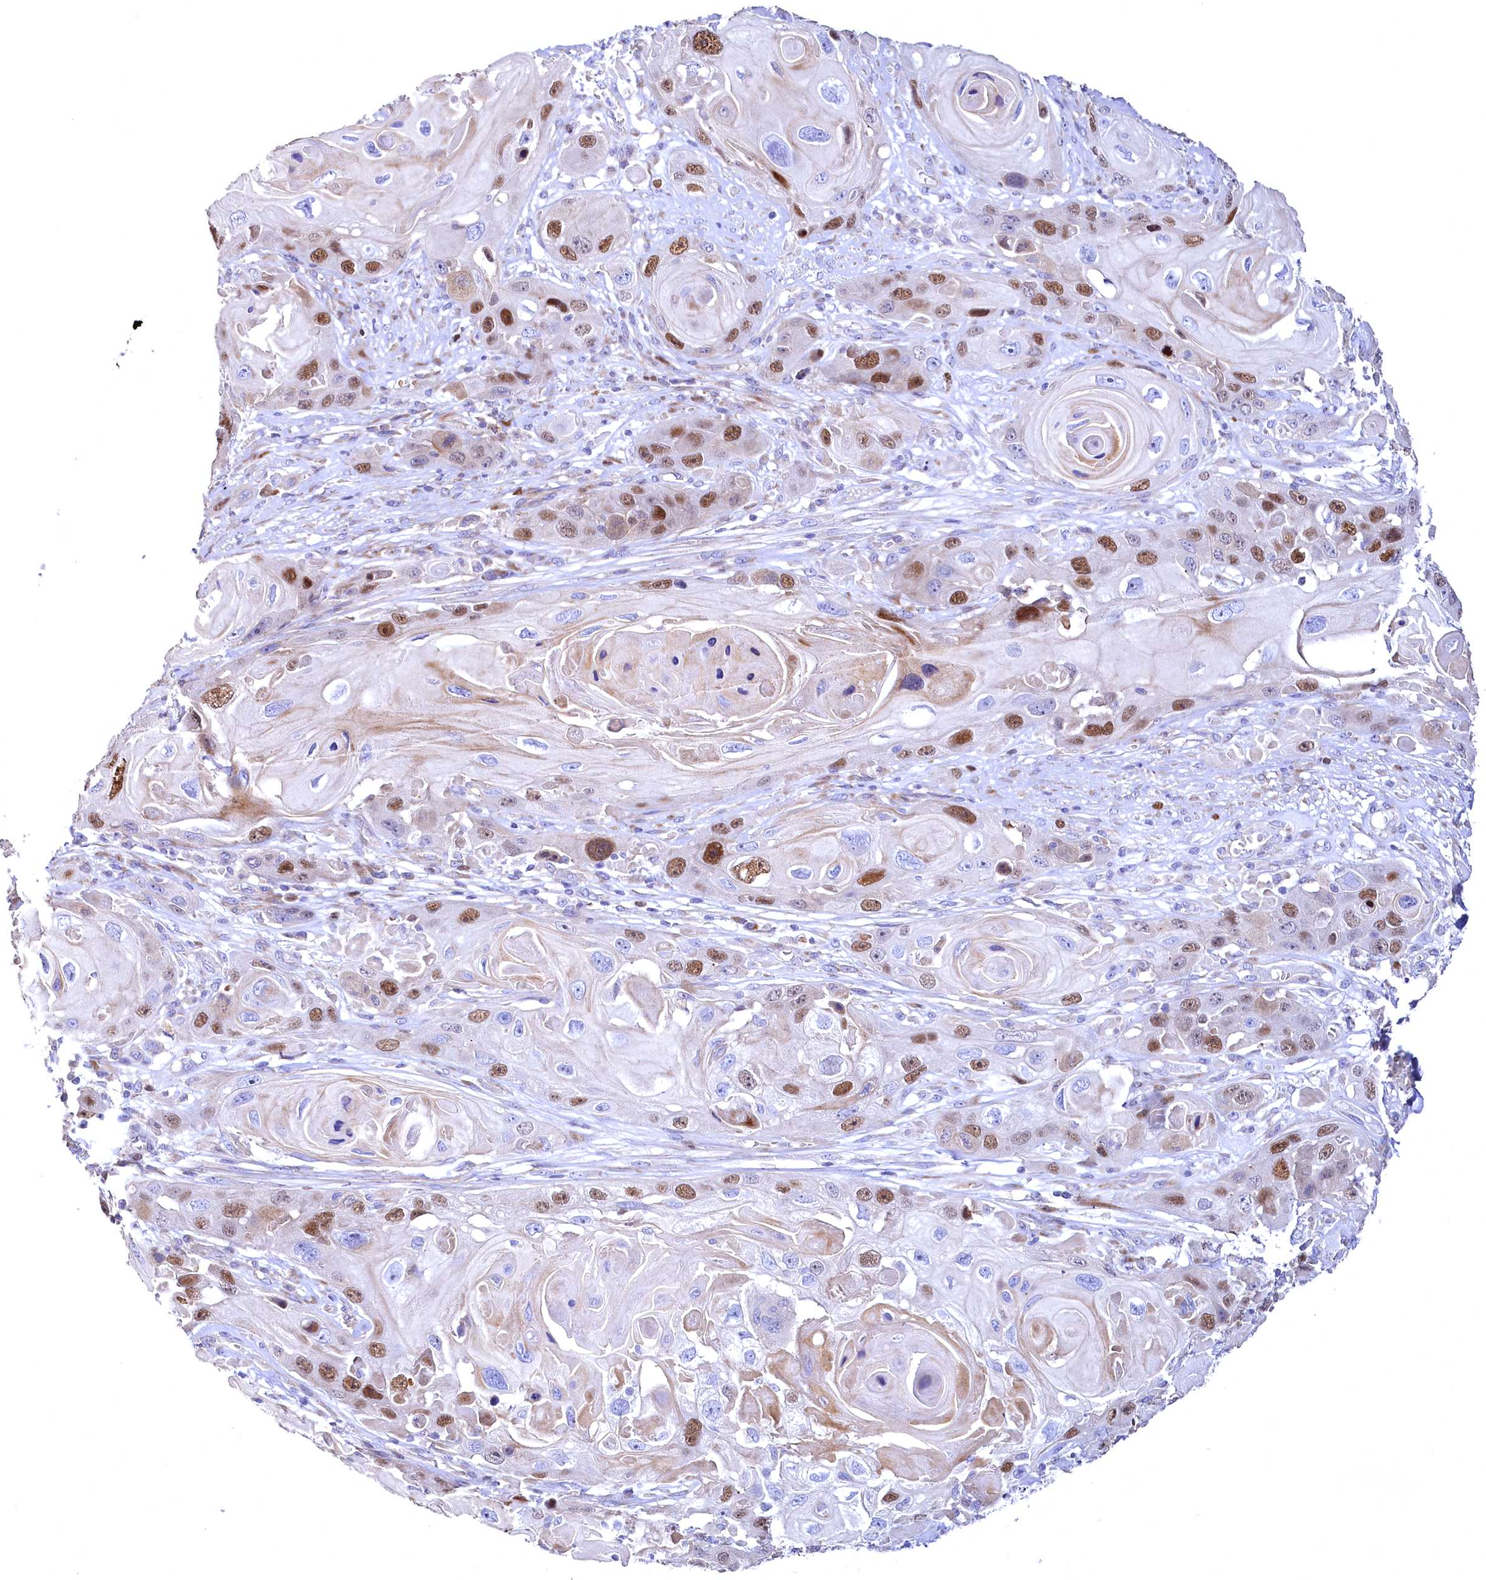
{"staining": {"intensity": "moderate", "quantity": "25%-75%", "location": "nuclear"}, "tissue": "skin cancer", "cell_type": "Tumor cells", "image_type": "cancer", "snomed": [{"axis": "morphology", "description": "Squamous cell carcinoma, NOS"}, {"axis": "topography", "description": "Skin"}], "caption": "DAB immunohistochemical staining of skin cancer (squamous cell carcinoma) displays moderate nuclear protein staining in about 25%-75% of tumor cells. (Stains: DAB (3,3'-diaminobenzidine) in brown, nuclei in blue, Microscopy: brightfield microscopy at high magnification).", "gene": "WNT8A", "patient": {"sex": "male", "age": 55}}